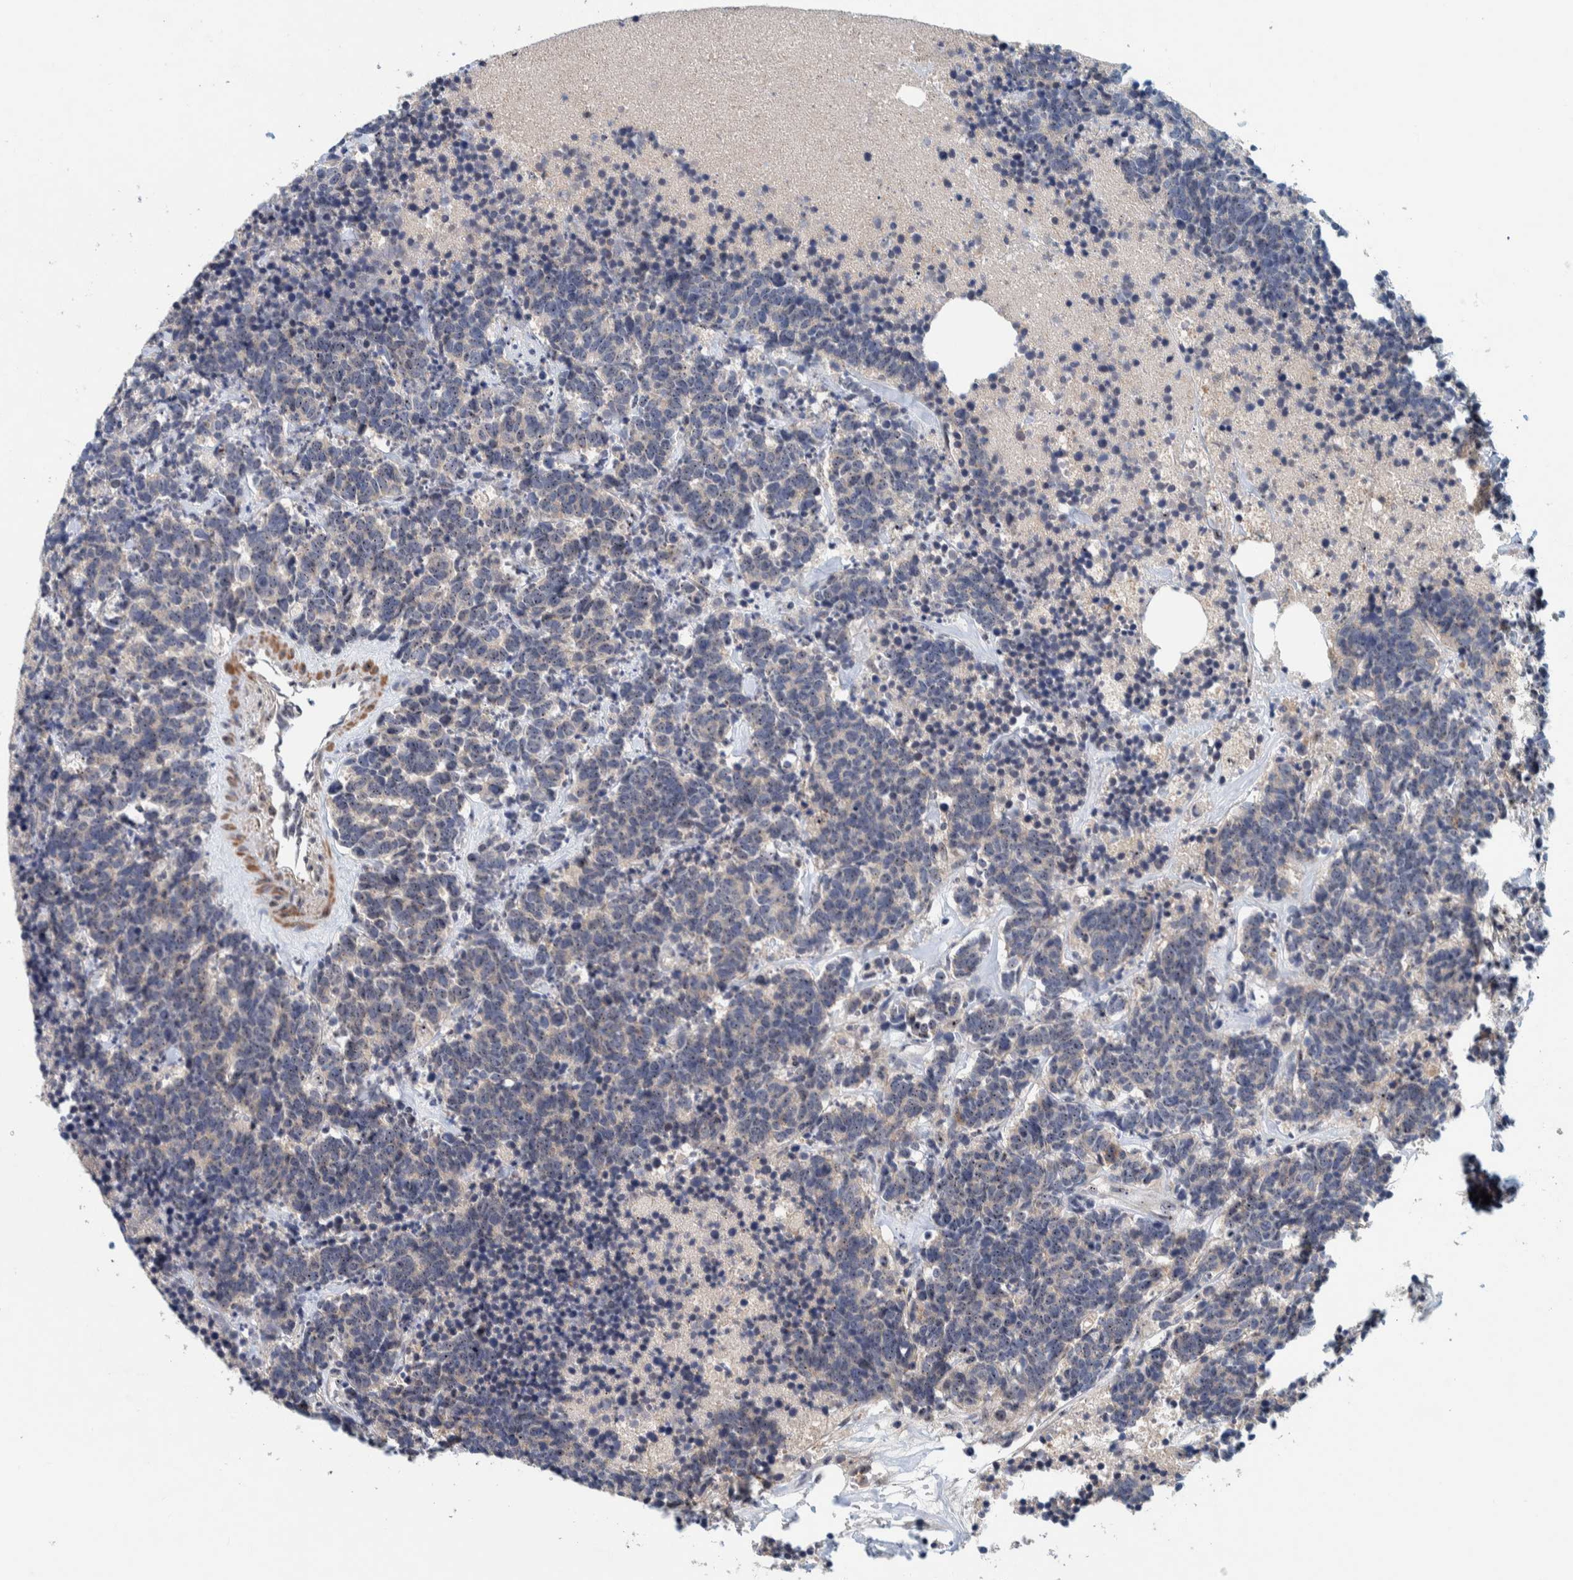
{"staining": {"intensity": "weak", "quantity": ">75%", "location": "nuclear"}, "tissue": "carcinoid", "cell_type": "Tumor cells", "image_type": "cancer", "snomed": [{"axis": "morphology", "description": "Carcinoma, NOS"}, {"axis": "morphology", "description": "Carcinoid, malignant, NOS"}, {"axis": "topography", "description": "Urinary bladder"}], "caption": "Weak nuclear expression for a protein is appreciated in approximately >75% of tumor cells of carcinoid using immunohistochemistry (IHC).", "gene": "NOL11", "patient": {"sex": "male", "age": 57}}